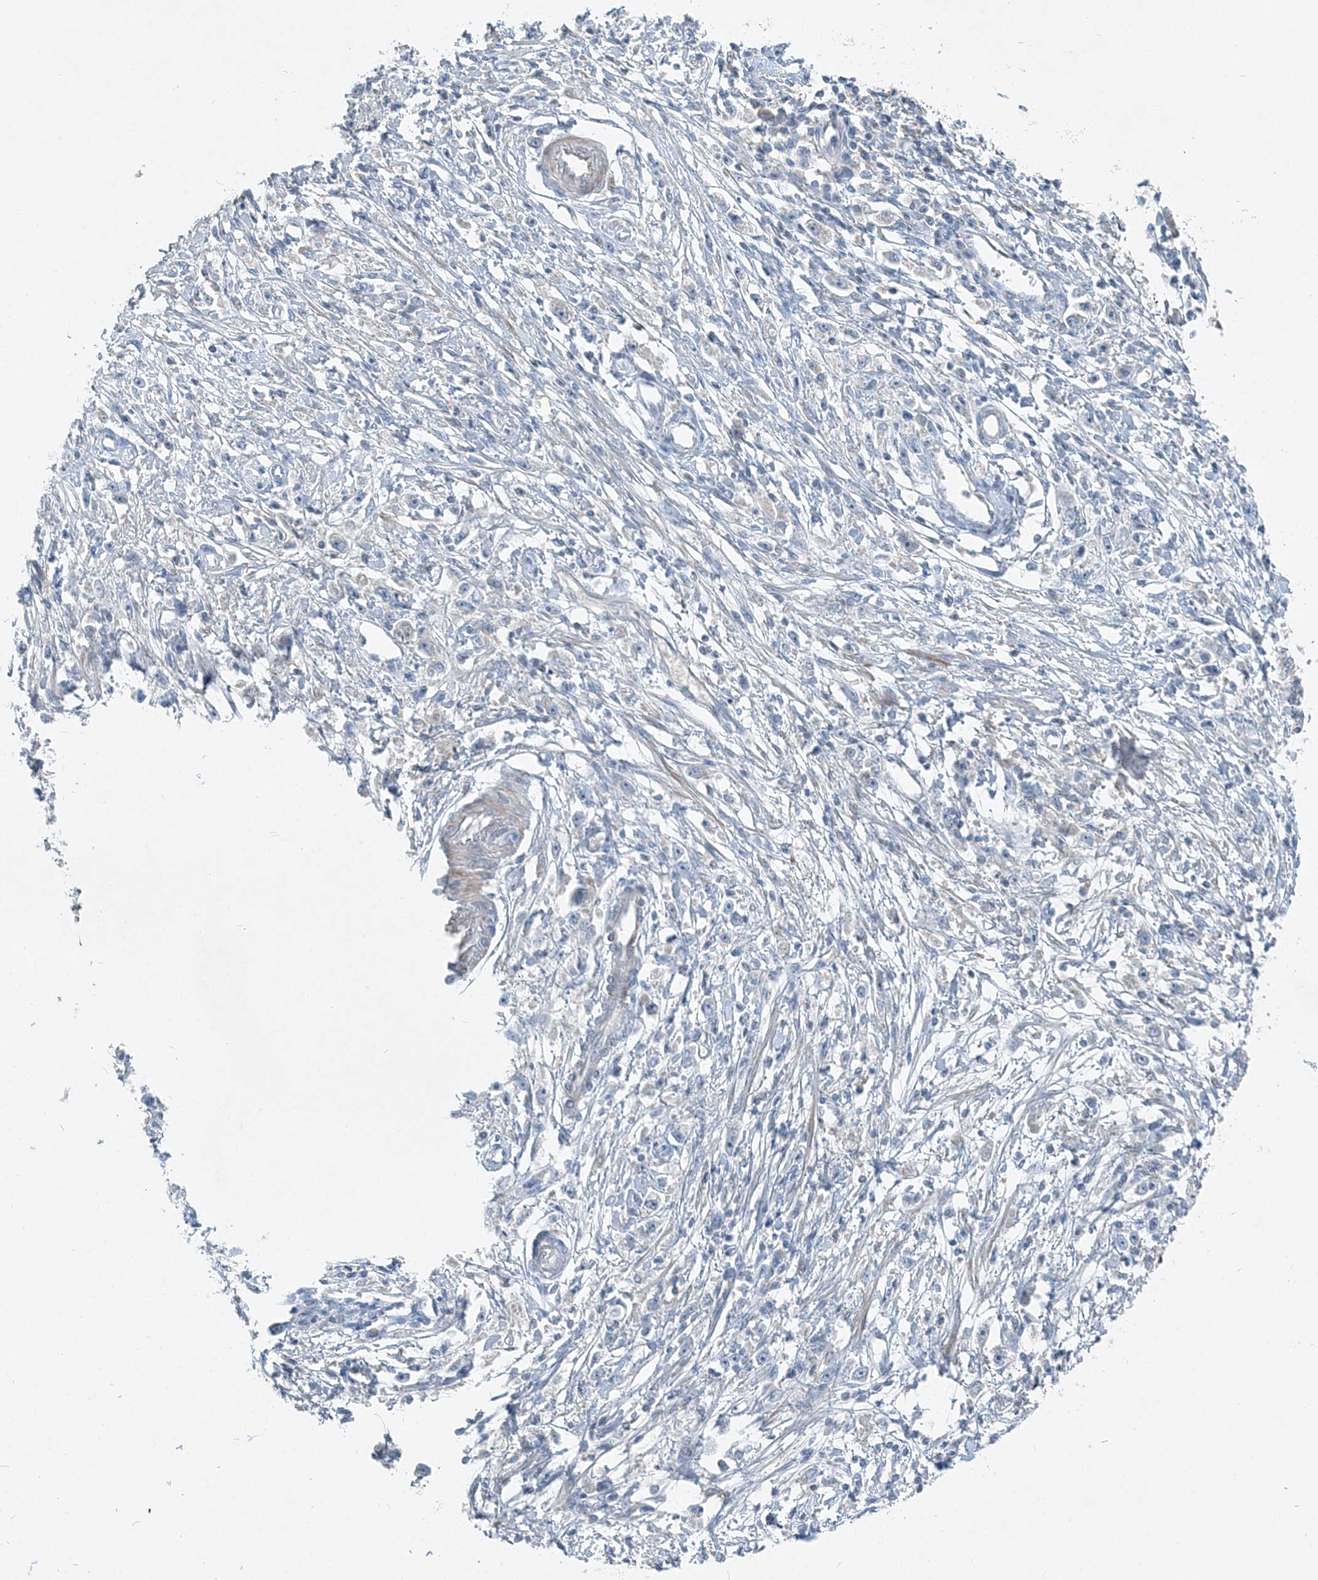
{"staining": {"intensity": "negative", "quantity": "none", "location": "none"}, "tissue": "stomach cancer", "cell_type": "Tumor cells", "image_type": "cancer", "snomed": [{"axis": "morphology", "description": "Adenocarcinoma, NOS"}, {"axis": "topography", "description": "Stomach"}], "caption": "DAB (3,3'-diaminobenzidine) immunohistochemical staining of stomach adenocarcinoma shows no significant positivity in tumor cells.", "gene": "ARMH1", "patient": {"sex": "female", "age": 59}}